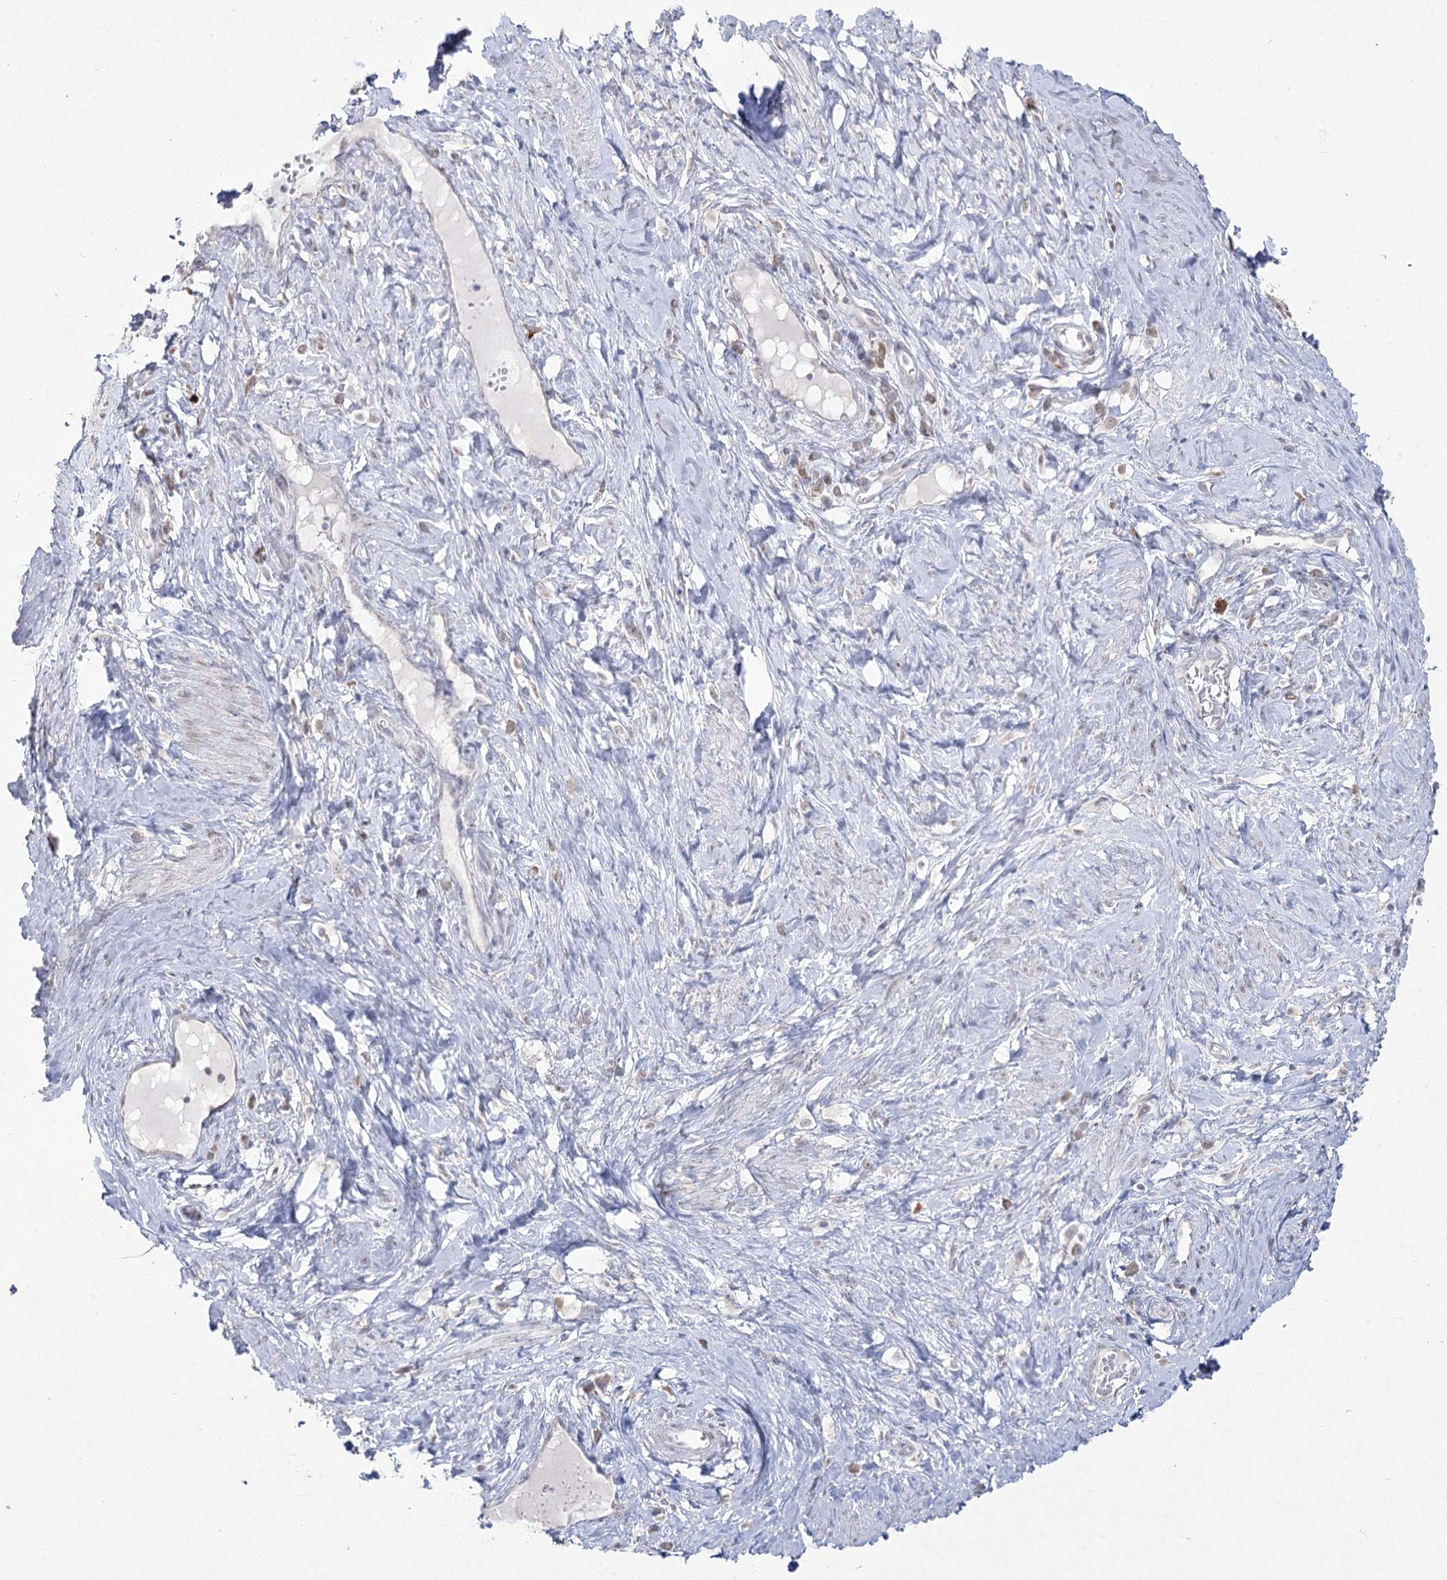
{"staining": {"intensity": "negative", "quantity": "none", "location": "none"}, "tissue": "cervical cancer", "cell_type": "Tumor cells", "image_type": "cancer", "snomed": [{"axis": "morphology", "description": "Squamous cell carcinoma, NOS"}, {"axis": "topography", "description": "Cervix"}], "caption": "Squamous cell carcinoma (cervical) was stained to show a protein in brown. There is no significant positivity in tumor cells.", "gene": "DDX50", "patient": {"sex": "female", "age": 46}}